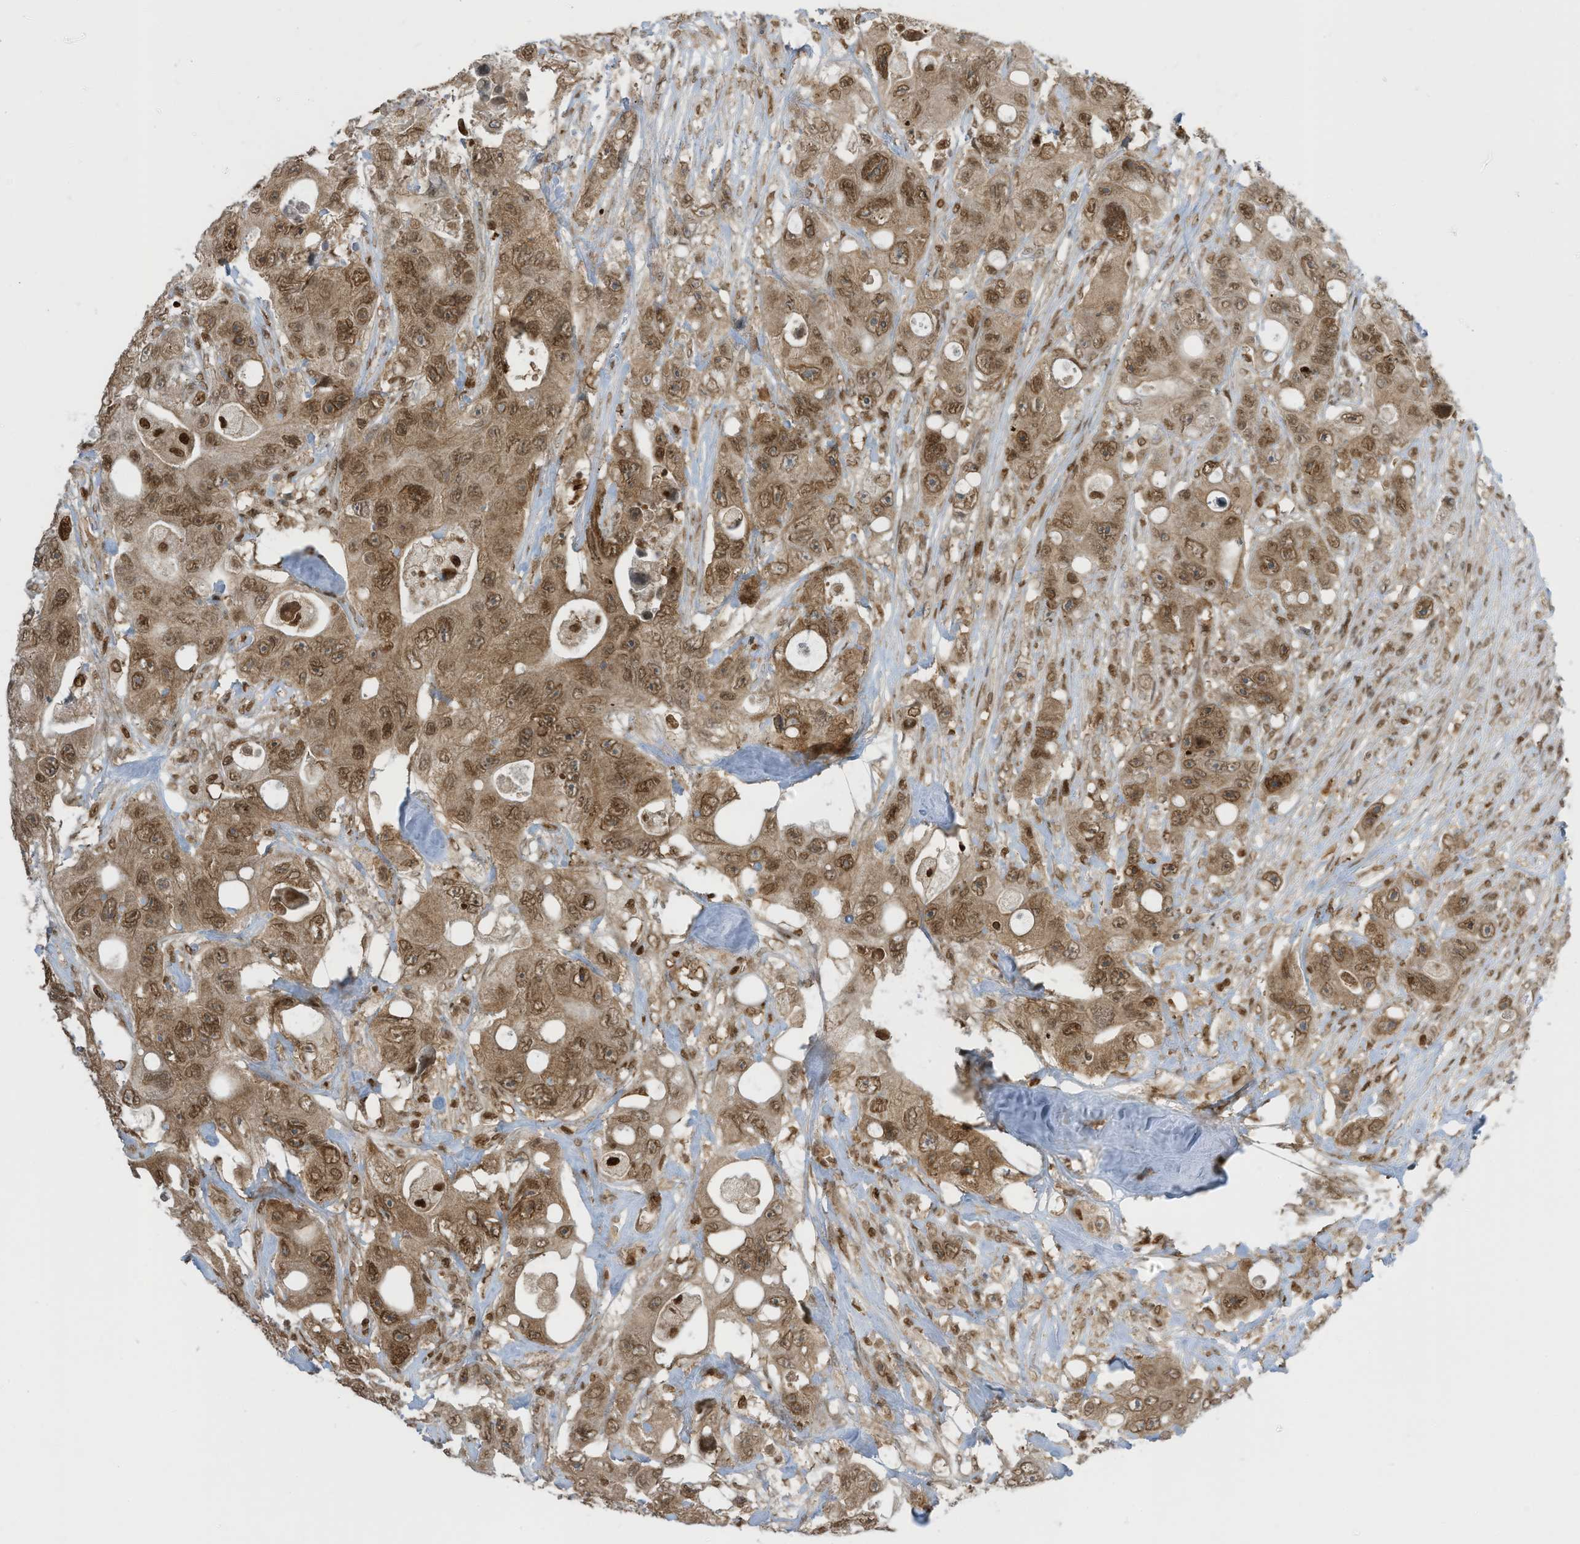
{"staining": {"intensity": "moderate", "quantity": ">75%", "location": "cytoplasmic/membranous,nuclear"}, "tissue": "colorectal cancer", "cell_type": "Tumor cells", "image_type": "cancer", "snomed": [{"axis": "morphology", "description": "Adenocarcinoma, NOS"}, {"axis": "topography", "description": "Colon"}], "caption": "This histopathology image reveals immunohistochemistry staining of colorectal adenocarcinoma, with medium moderate cytoplasmic/membranous and nuclear staining in about >75% of tumor cells.", "gene": "KPNB1", "patient": {"sex": "female", "age": 46}}